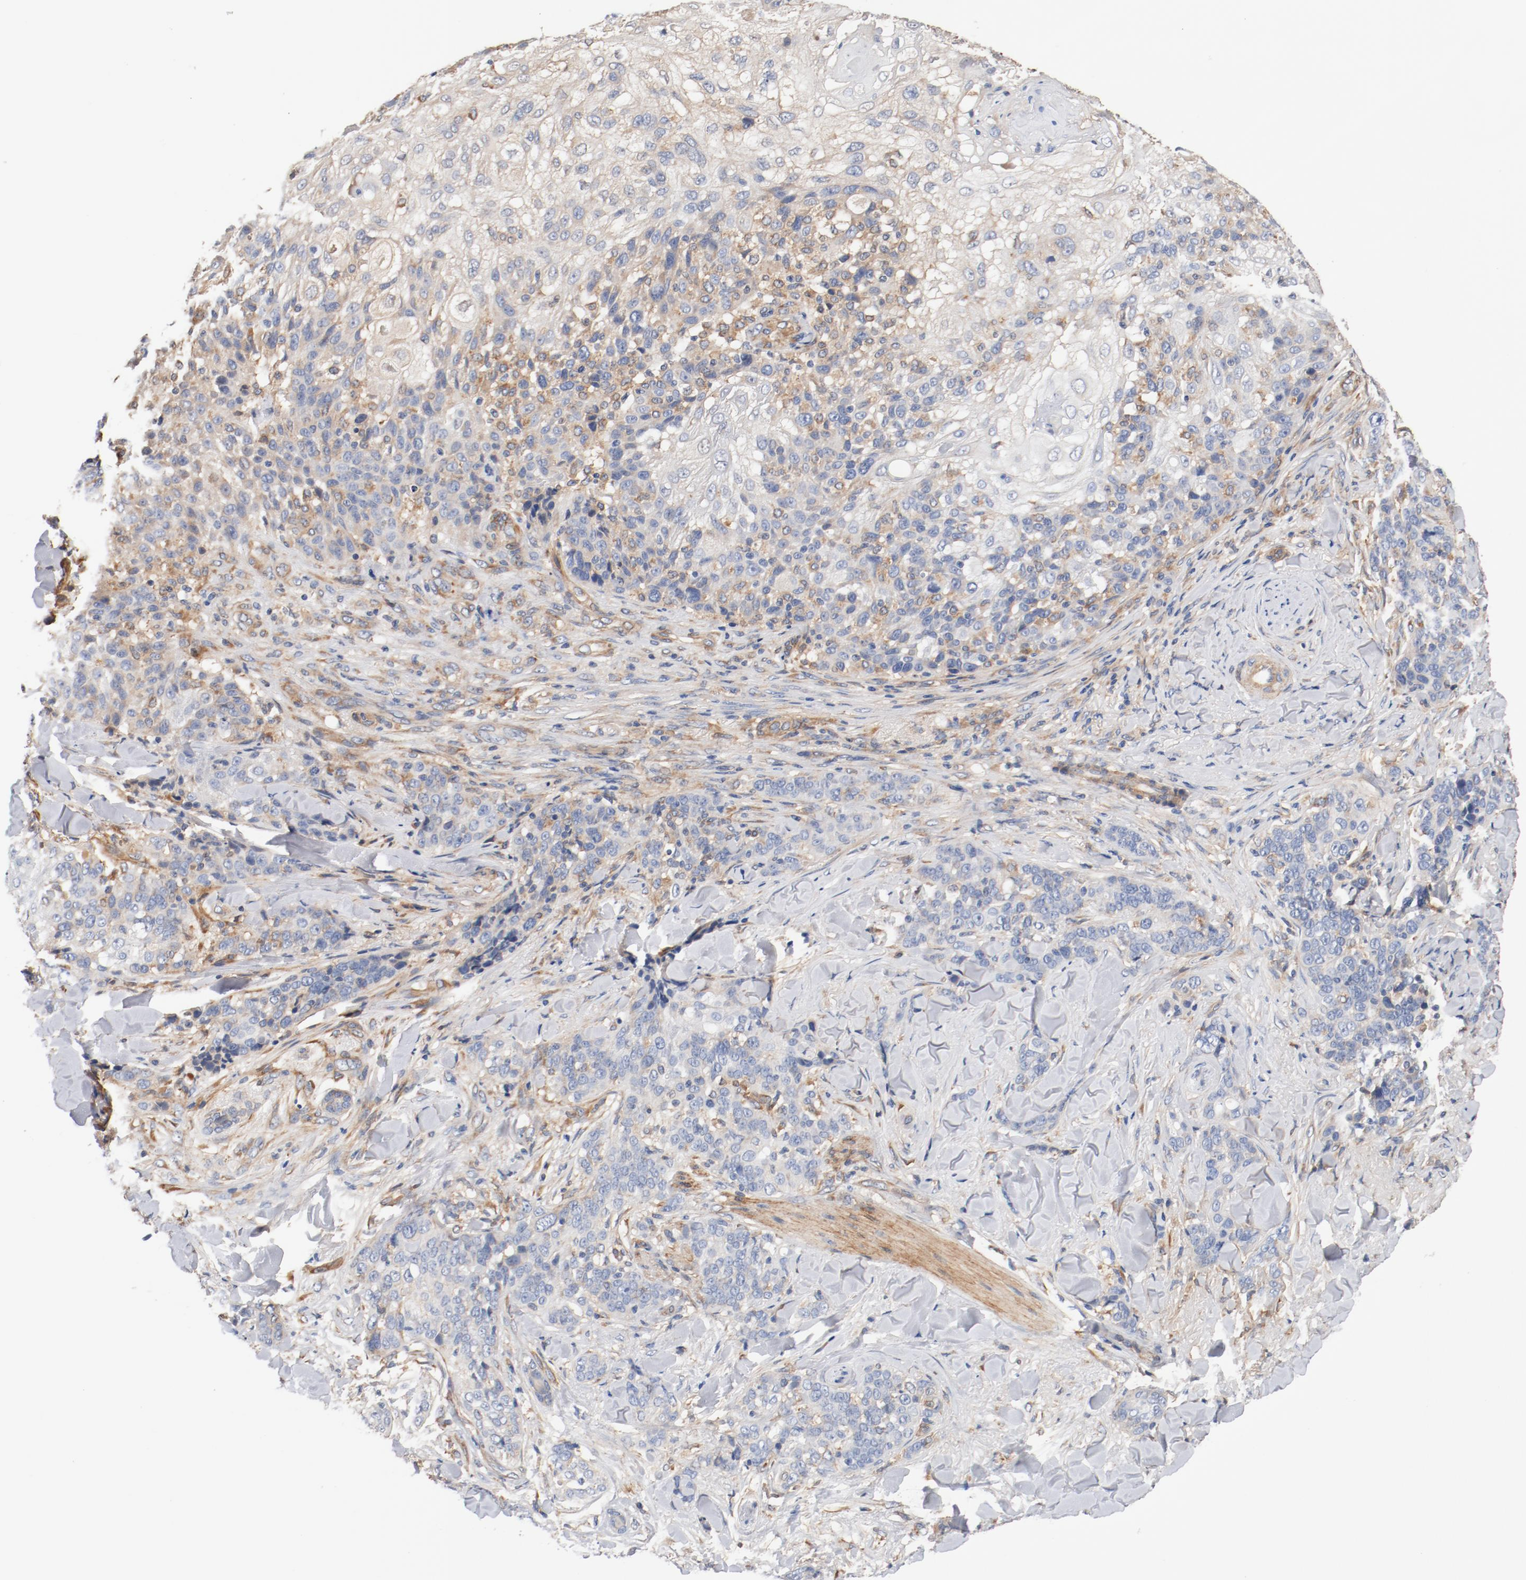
{"staining": {"intensity": "moderate", "quantity": "25%-75%", "location": "cytoplasmic/membranous"}, "tissue": "skin cancer", "cell_type": "Tumor cells", "image_type": "cancer", "snomed": [{"axis": "morphology", "description": "Normal tissue, NOS"}, {"axis": "morphology", "description": "Squamous cell carcinoma, NOS"}, {"axis": "topography", "description": "Skin"}], "caption": "A photomicrograph of skin cancer stained for a protein displays moderate cytoplasmic/membranous brown staining in tumor cells. The staining was performed using DAB to visualize the protein expression in brown, while the nuclei were stained in blue with hematoxylin (Magnification: 20x).", "gene": "ILK", "patient": {"sex": "female", "age": 83}}